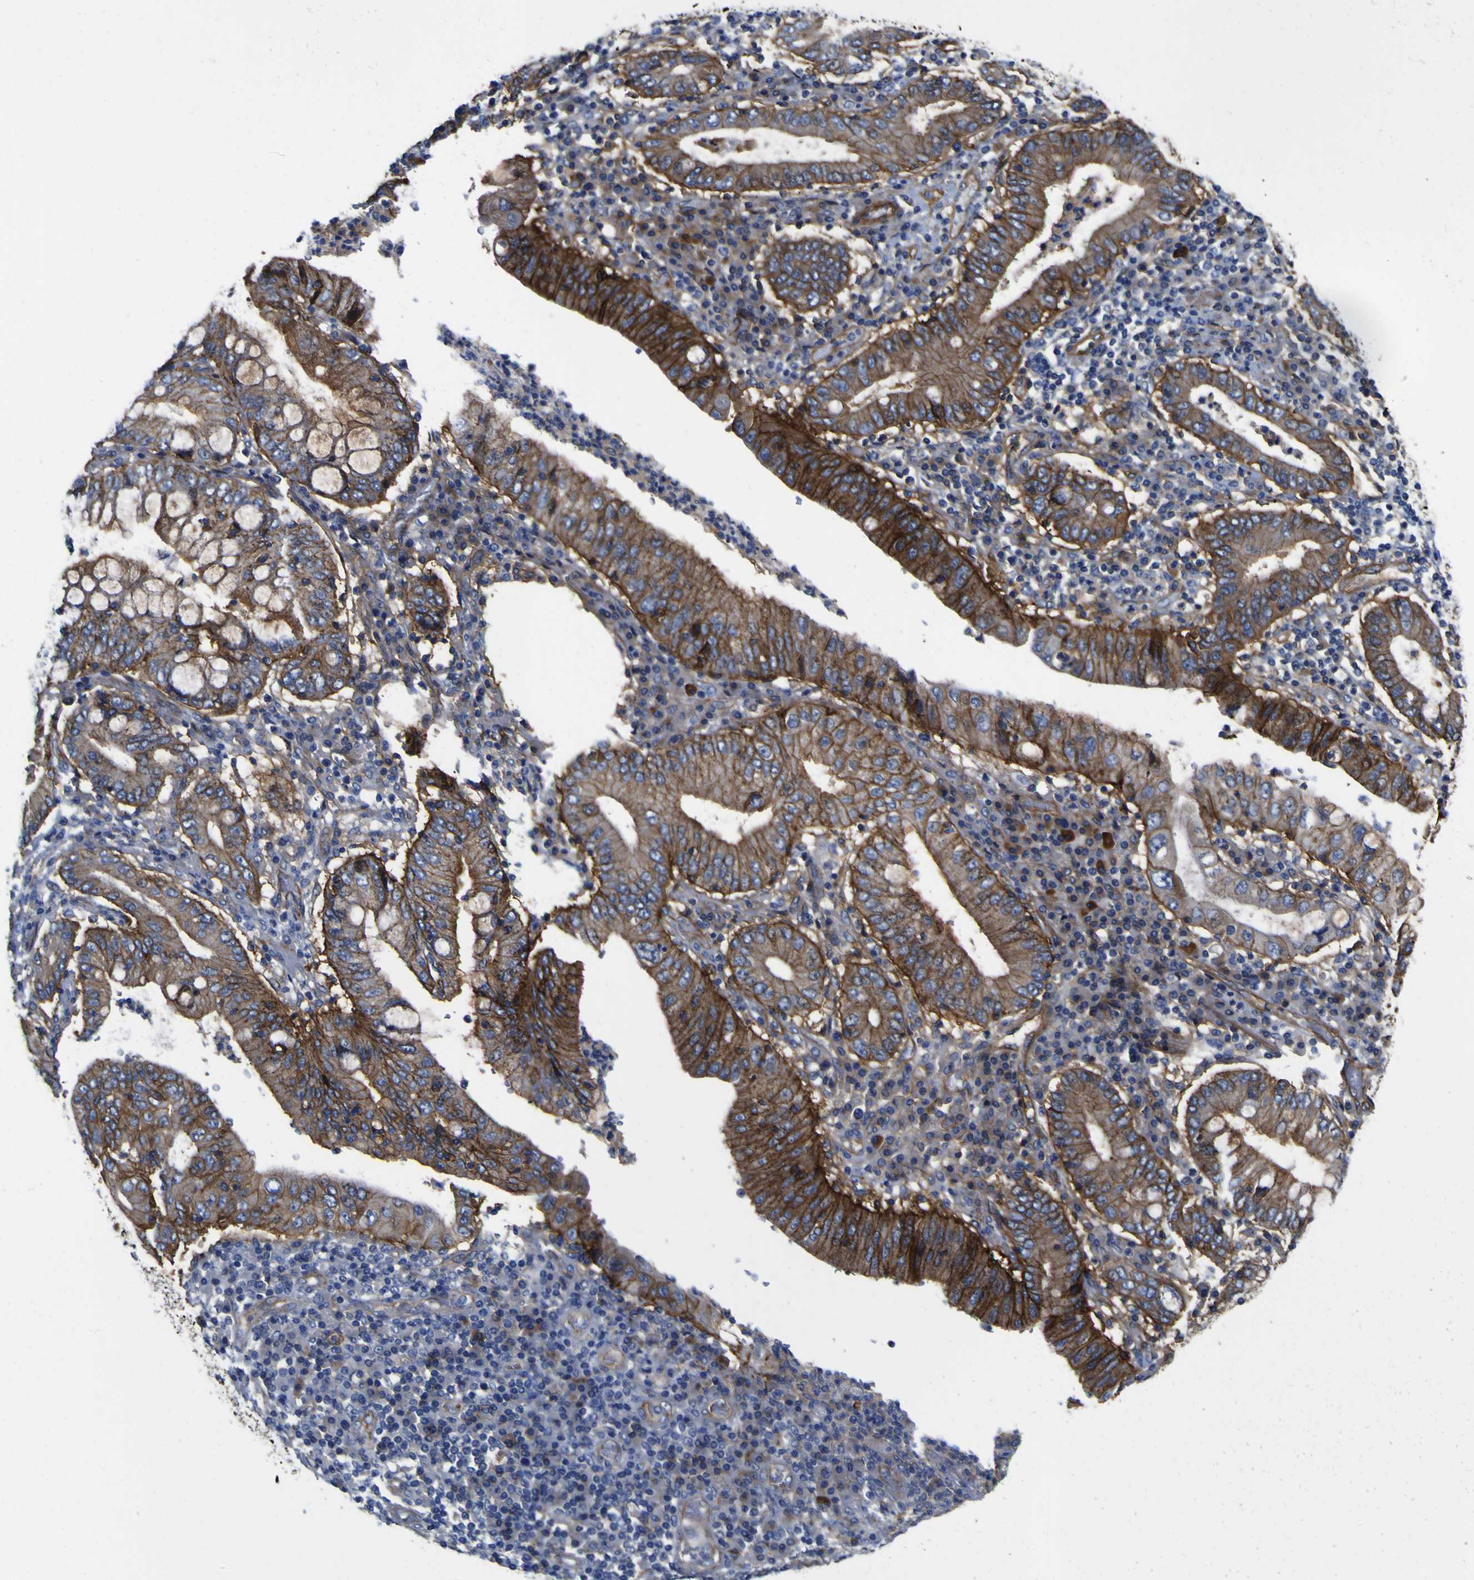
{"staining": {"intensity": "moderate", "quantity": ">75%", "location": "cytoplasmic/membranous"}, "tissue": "stomach cancer", "cell_type": "Tumor cells", "image_type": "cancer", "snomed": [{"axis": "morphology", "description": "Normal tissue, NOS"}, {"axis": "morphology", "description": "Adenocarcinoma, NOS"}, {"axis": "topography", "description": "Esophagus"}, {"axis": "topography", "description": "Stomach, upper"}, {"axis": "topography", "description": "Peripheral nerve tissue"}], "caption": "Immunohistochemistry micrograph of neoplastic tissue: stomach cancer stained using immunohistochemistry reveals medium levels of moderate protein expression localized specifically in the cytoplasmic/membranous of tumor cells, appearing as a cytoplasmic/membranous brown color.", "gene": "CD151", "patient": {"sex": "male", "age": 62}}